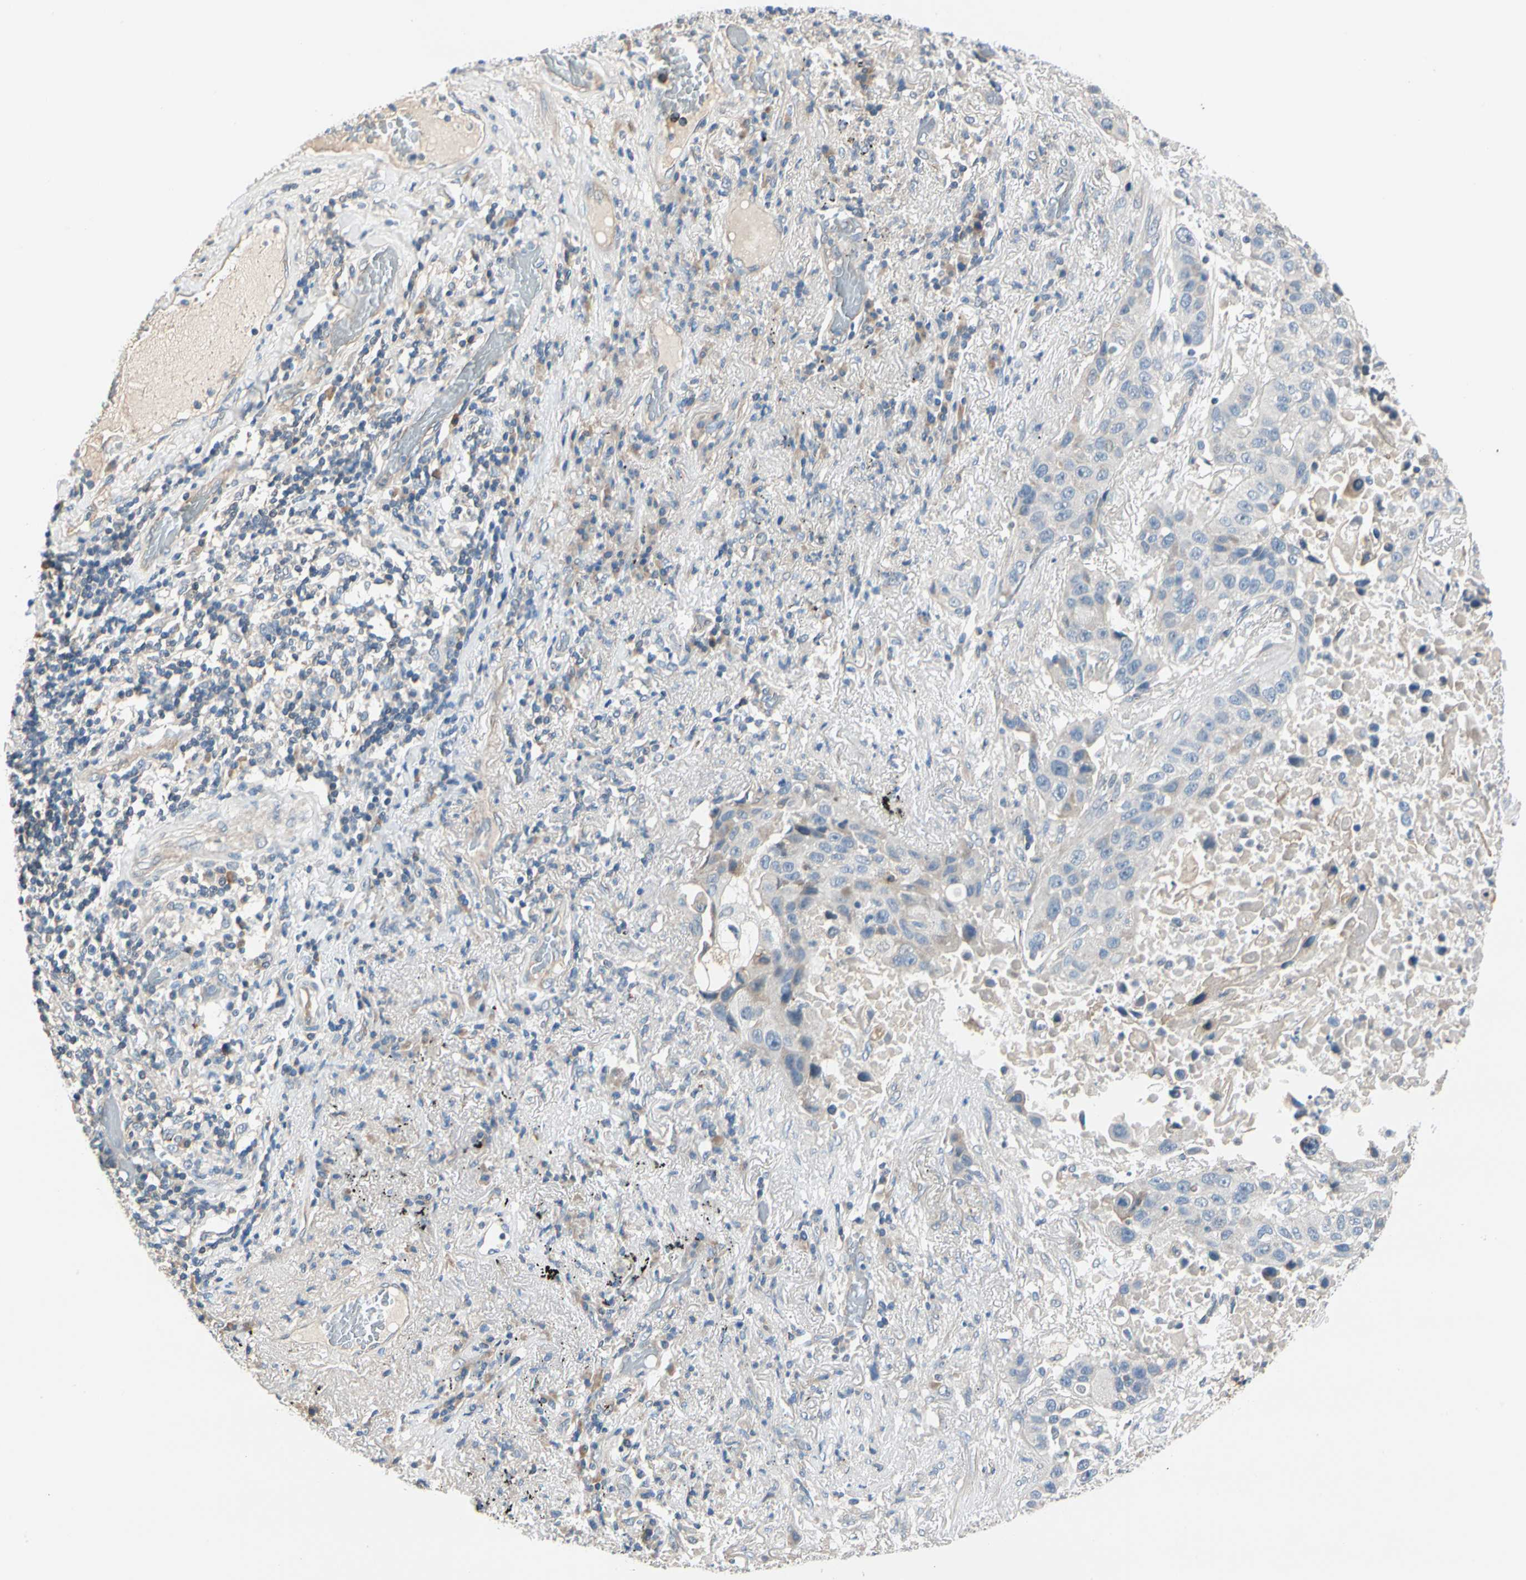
{"staining": {"intensity": "weak", "quantity": "<25%", "location": "cytoplasmic/membranous"}, "tissue": "lung cancer", "cell_type": "Tumor cells", "image_type": "cancer", "snomed": [{"axis": "morphology", "description": "Squamous cell carcinoma, NOS"}, {"axis": "topography", "description": "Lung"}], "caption": "Image shows no significant protein staining in tumor cells of lung squamous cell carcinoma.", "gene": "GPR153", "patient": {"sex": "male", "age": 57}}